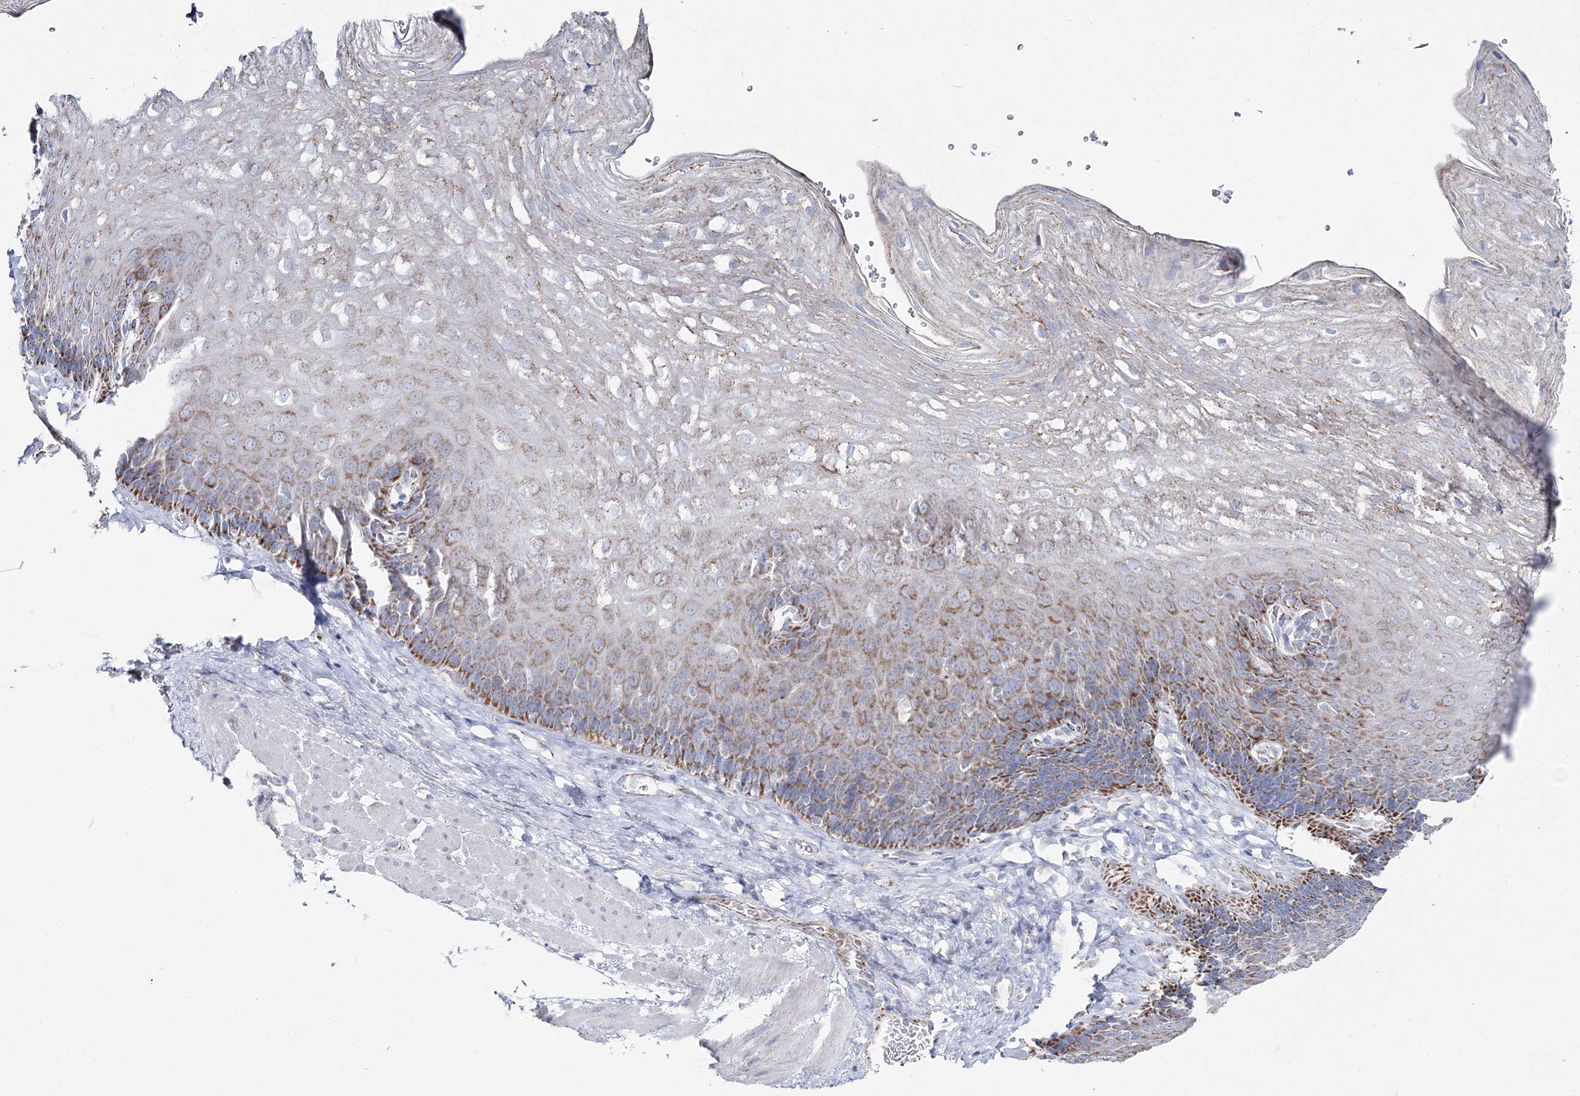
{"staining": {"intensity": "moderate", "quantity": ">75%", "location": "cytoplasmic/membranous"}, "tissue": "esophagus", "cell_type": "Squamous epithelial cells", "image_type": "normal", "snomed": [{"axis": "morphology", "description": "Normal tissue, NOS"}, {"axis": "topography", "description": "Esophagus"}], "caption": "Protein expression analysis of unremarkable esophagus demonstrates moderate cytoplasmic/membranous positivity in about >75% of squamous epithelial cells. (DAB (3,3'-diaminobenzidine) IHC, brown staining for protein, blue staining for nuclei).", "gene": "HIBCH", "patient": {"sex": "female", "age": 66}}